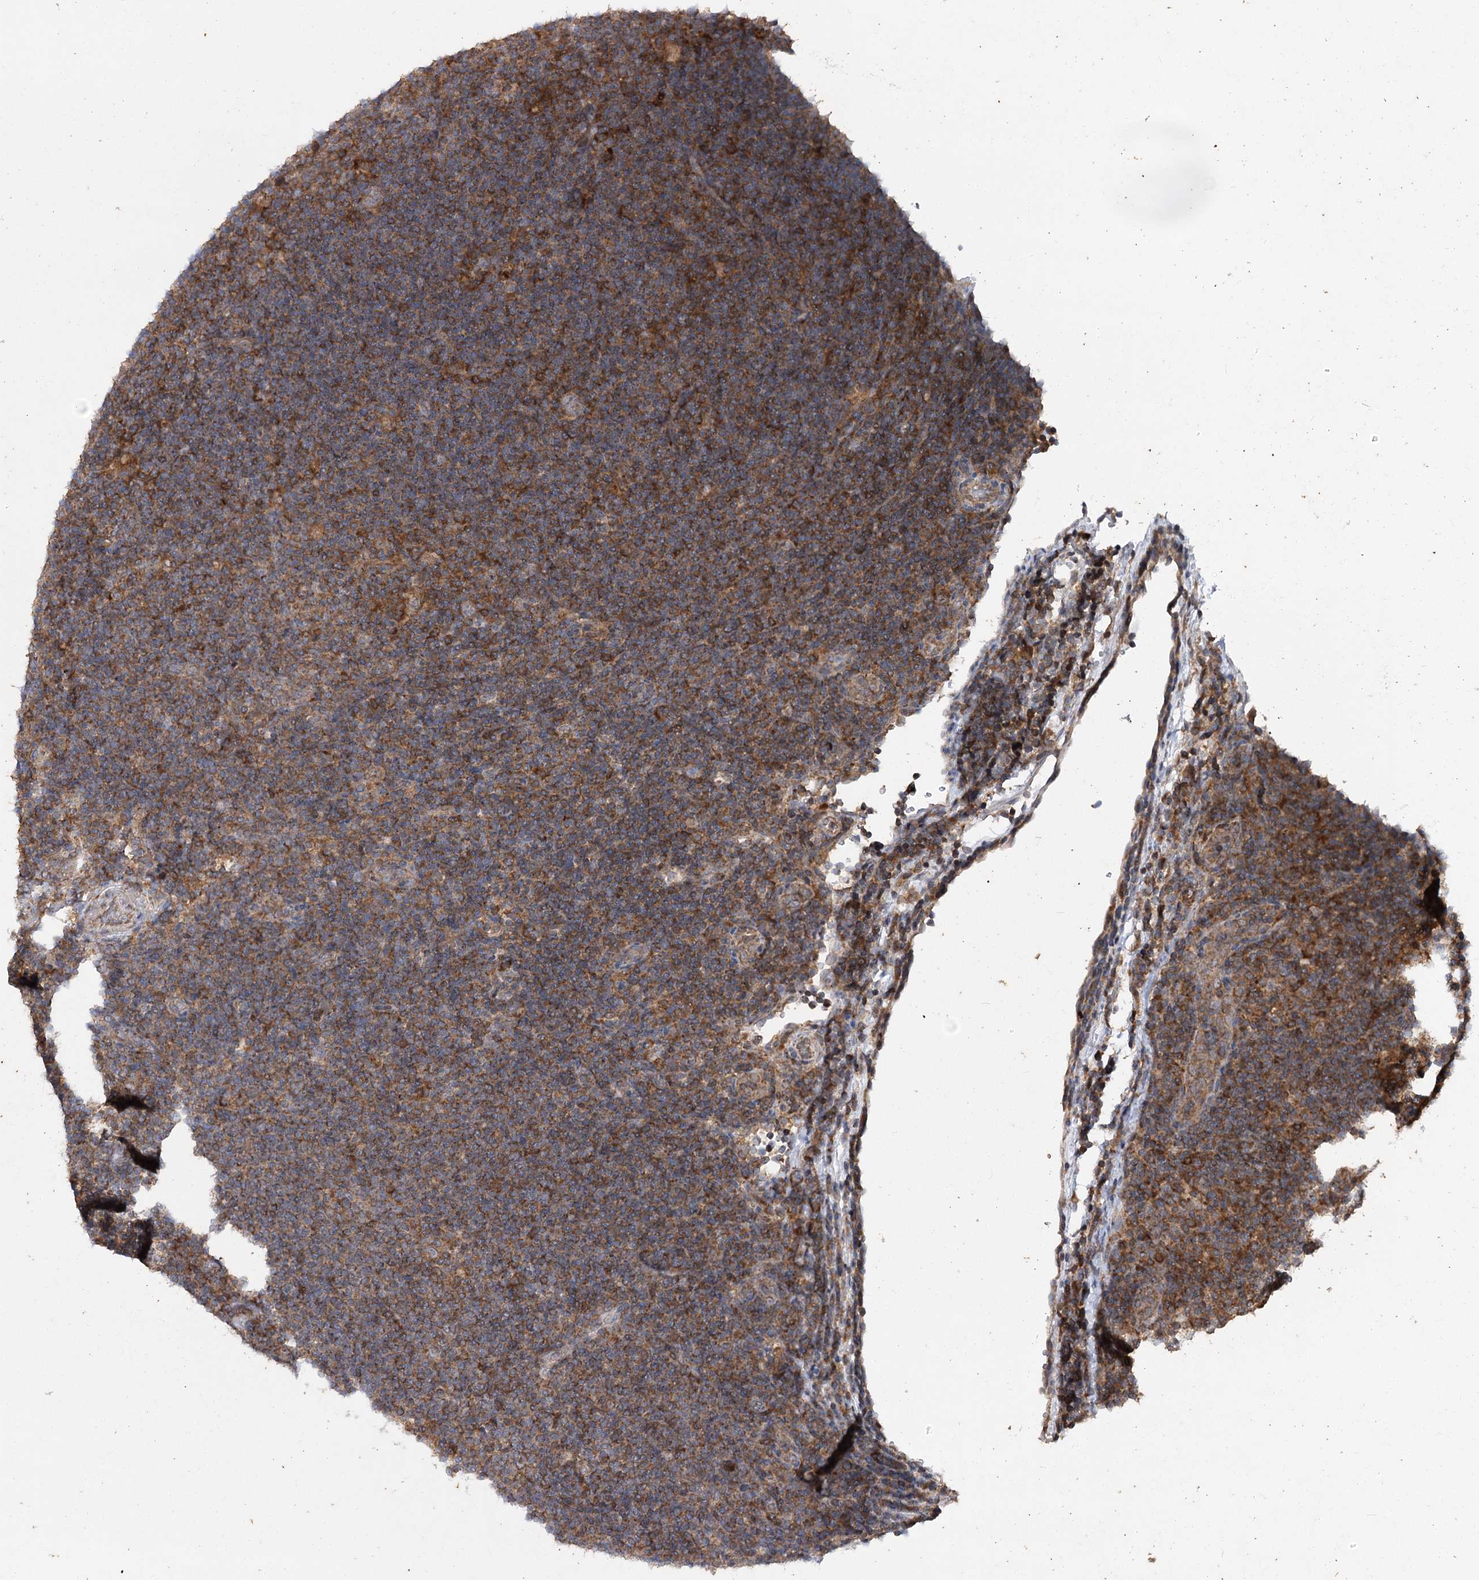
{"staining": {"intensity": "weak", "quantity": ">75%", "location": "cytoplasmic/membranous"}, "tissue": "lymphoma", "cell_type": "Tumor cells", "image_type": "cancer", "snomed": [{"axis": "morphology", "description": "Hodgkin's disease, NOS"}, {"axis": "topography", "description": "Lymph node"}], "caption": "Immunohistochemical staining of human lymphoma demonstrates low levels of weak cytoplasmic/membranous staining in approximately >75% of tumor cells.", "gene": "MINDY3", "patient": {"sex": "female", "age": 57}}